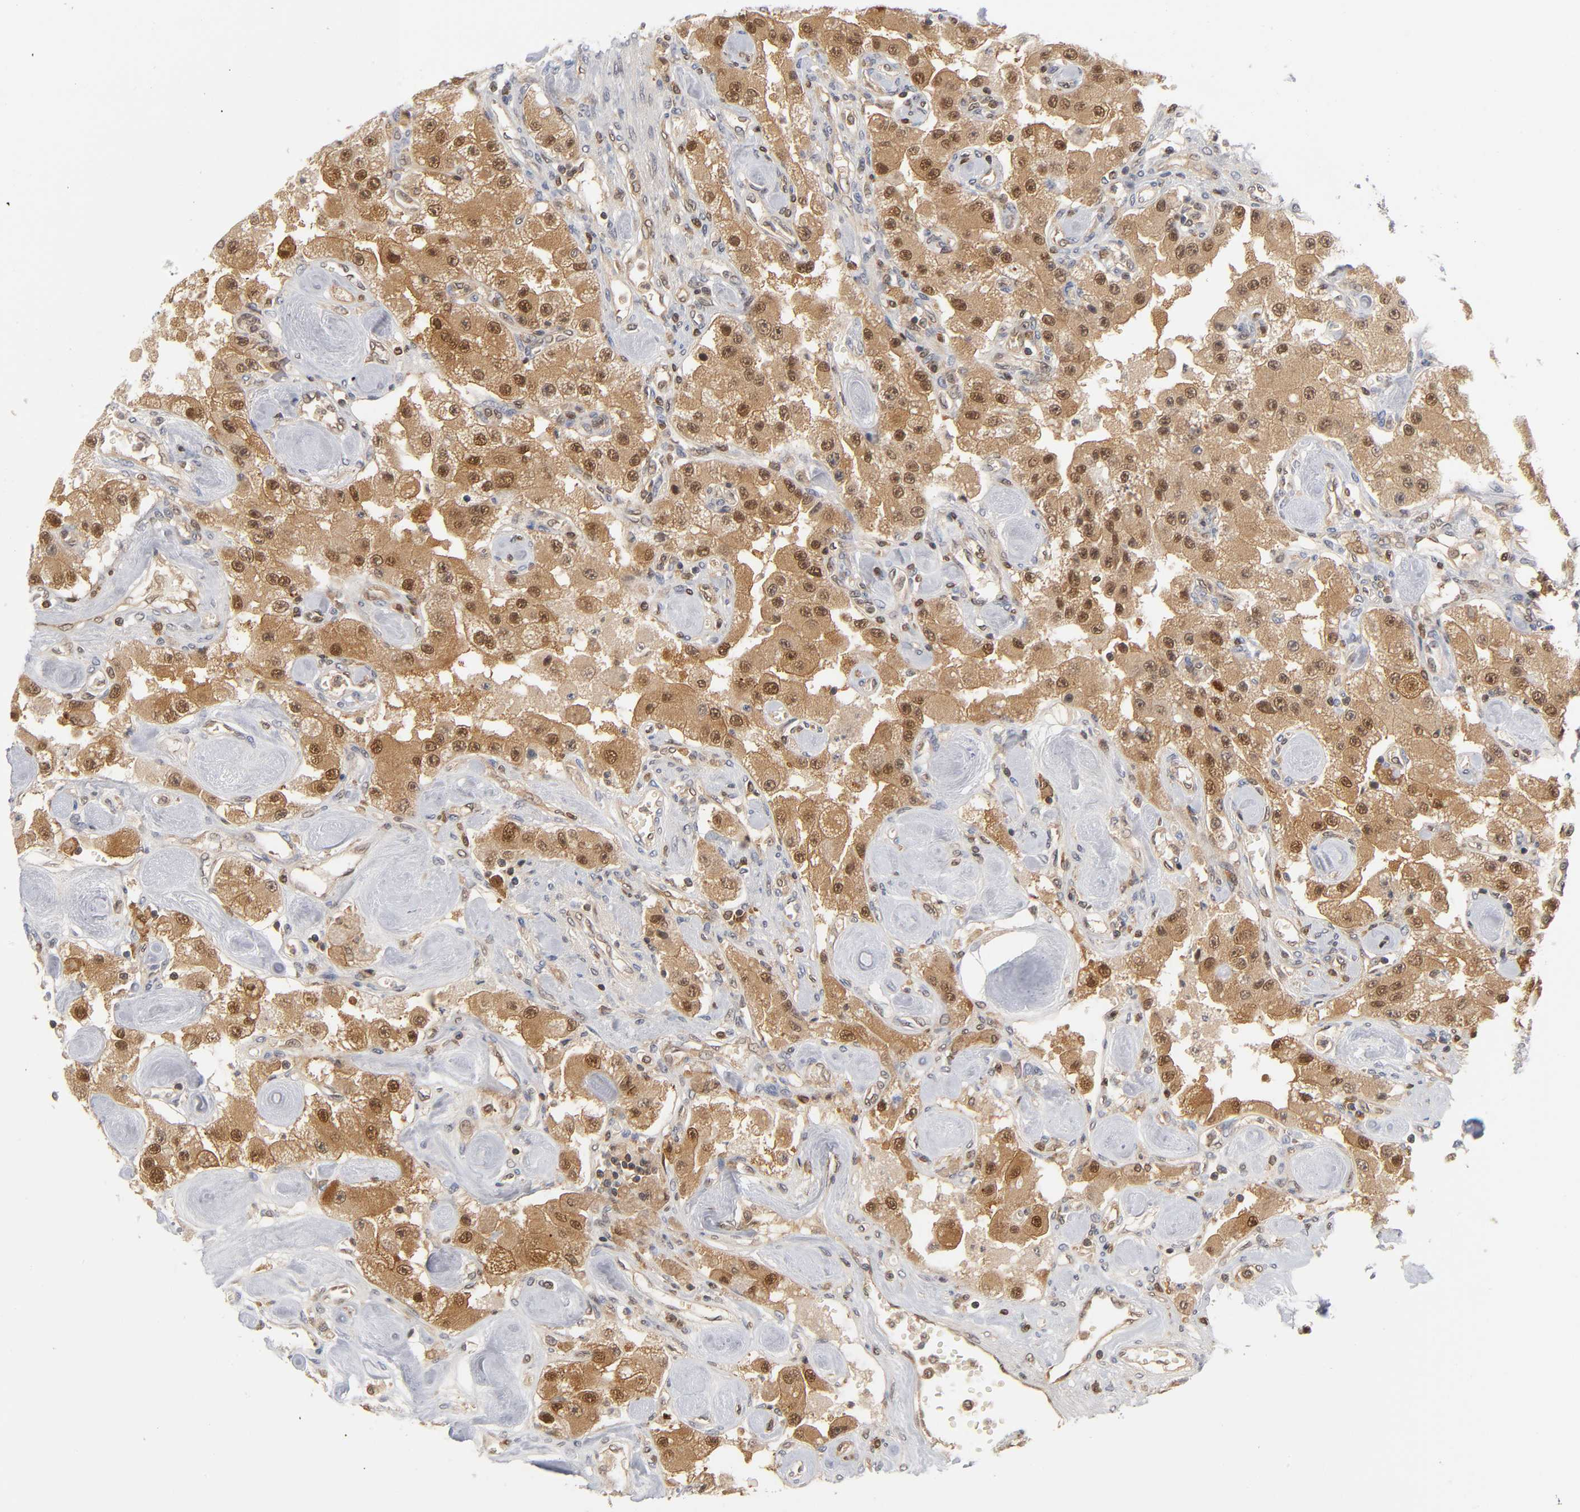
{"staining": {"intensity": "strong", "quantity": ">75%", "location": "cytoplasmic/membranous,nuclear"}, "tissue": "carcinoid", "cell_type": "Tumor cells", "image_type": "cancer", "snomed": [{"axis": "morphology", "description": "Carcinoid, malignant, NOS"}, {"axis": "topography", "description": "Pancreas"}], "caption": "Strong cytoplasmic/membranous and nuclear protein staining is appreciated in about >75% of tumor cells in carcinoid (malignant).", "gene": "DFFB", "patient": {"sex": "male", "age": 41}}